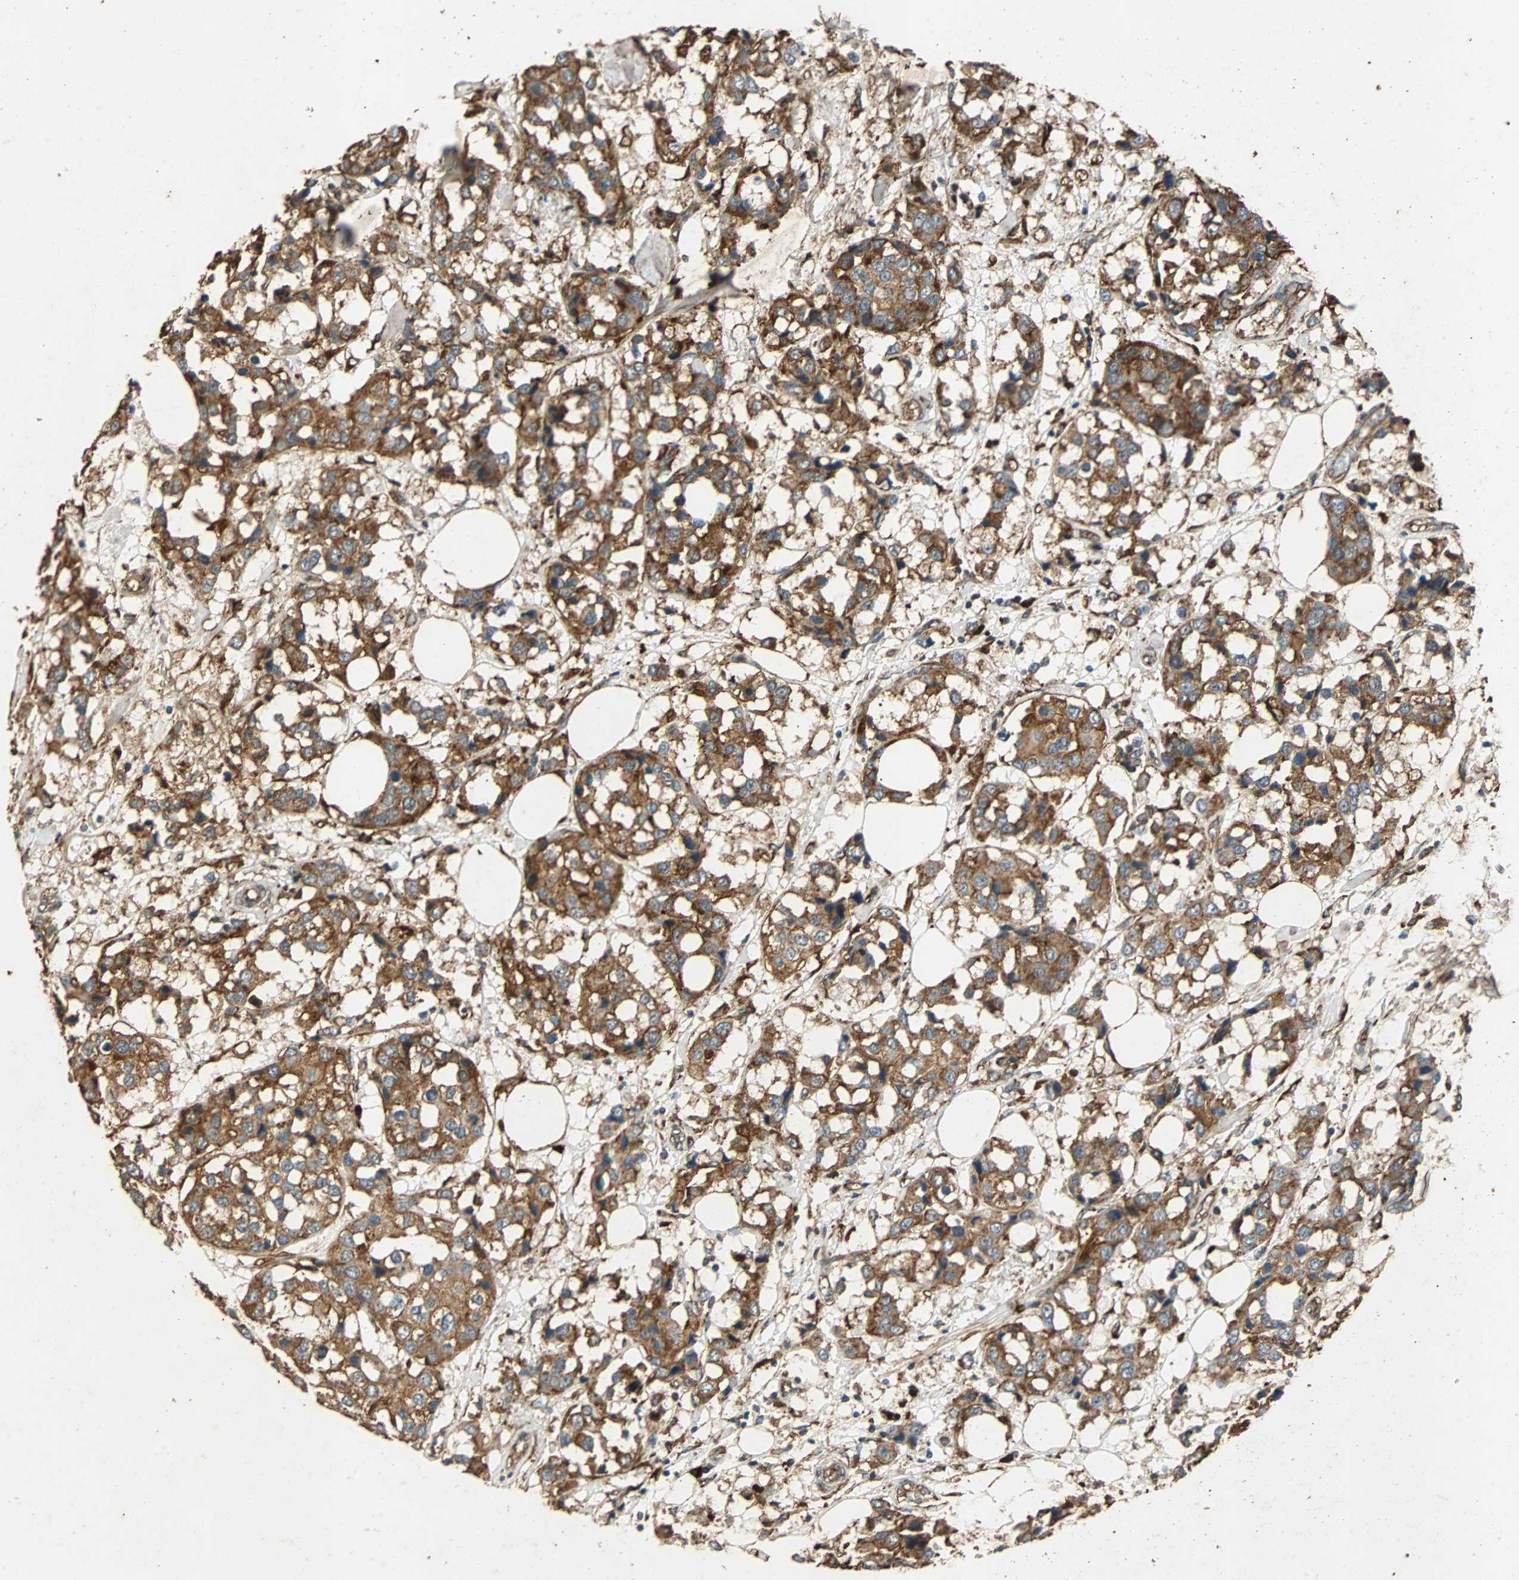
{"staining": {"intensity": "strong", "quantity": ">75%", "location": "cytoplasmic/membranous"}, "tissue": "breast cancer", "cell_type": "Tumor cells", "image_type": "cancer", "snomed": [{"axis": "morphology", "description": "Duct carcinoma"}, {"axis": "topography", "description": "Breast"}], "caption": "DAB immunohistochemical staining of breast intraductal carcinoma demonstrates strong cytoplasmic/membranous protein positivity in about >75% of tumor cells. (brown staining indicates protein expression, while blue staining denotes nuclei).", "gene": "NAA10", "patient": {"sex": "female", "age": 80}}